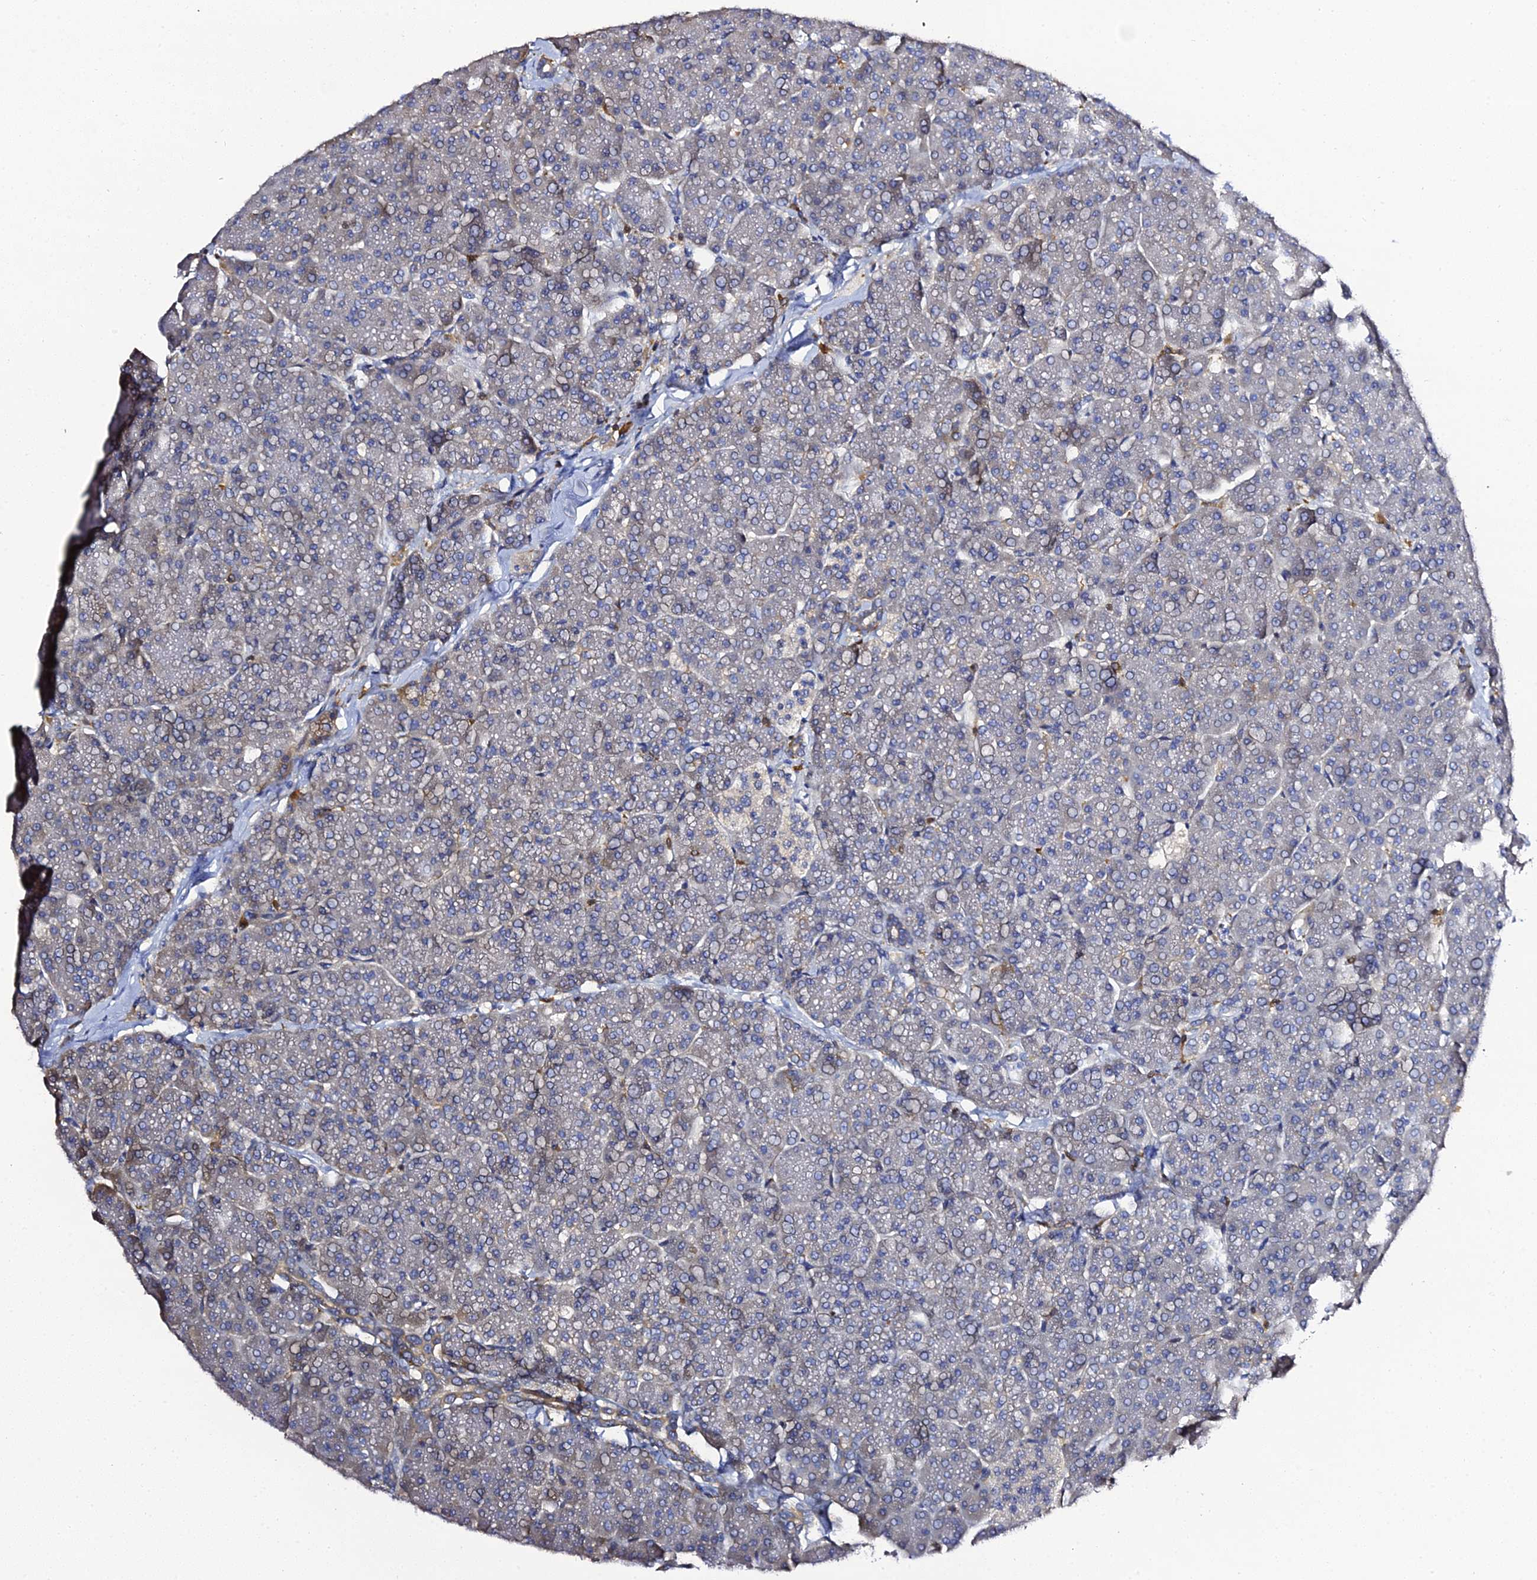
{"staining": {"intensity": "weak", "quantity": "<25%", "location": "cytoplasmic/membranous"}, "tissue": "pancreas", "cell_type": "Exocrine glandular cells", "image_type": "normal", "snomed": [{"axis": "morphology", "description": "Normal tissue, NOS"}, {"axis": "topography", "description": "Pancreas"}, {"axis": "topography", "description": "Peripheral nerve tissue"}], "caption": "DAB (3,3'-diaminobenzidine) immunohistochemical staining of benign pancreas demonstrates no significant positivity in exocrine glandular cells.", "gene": "IL4I1", "patient": {"sex": "male", "age": 54}}